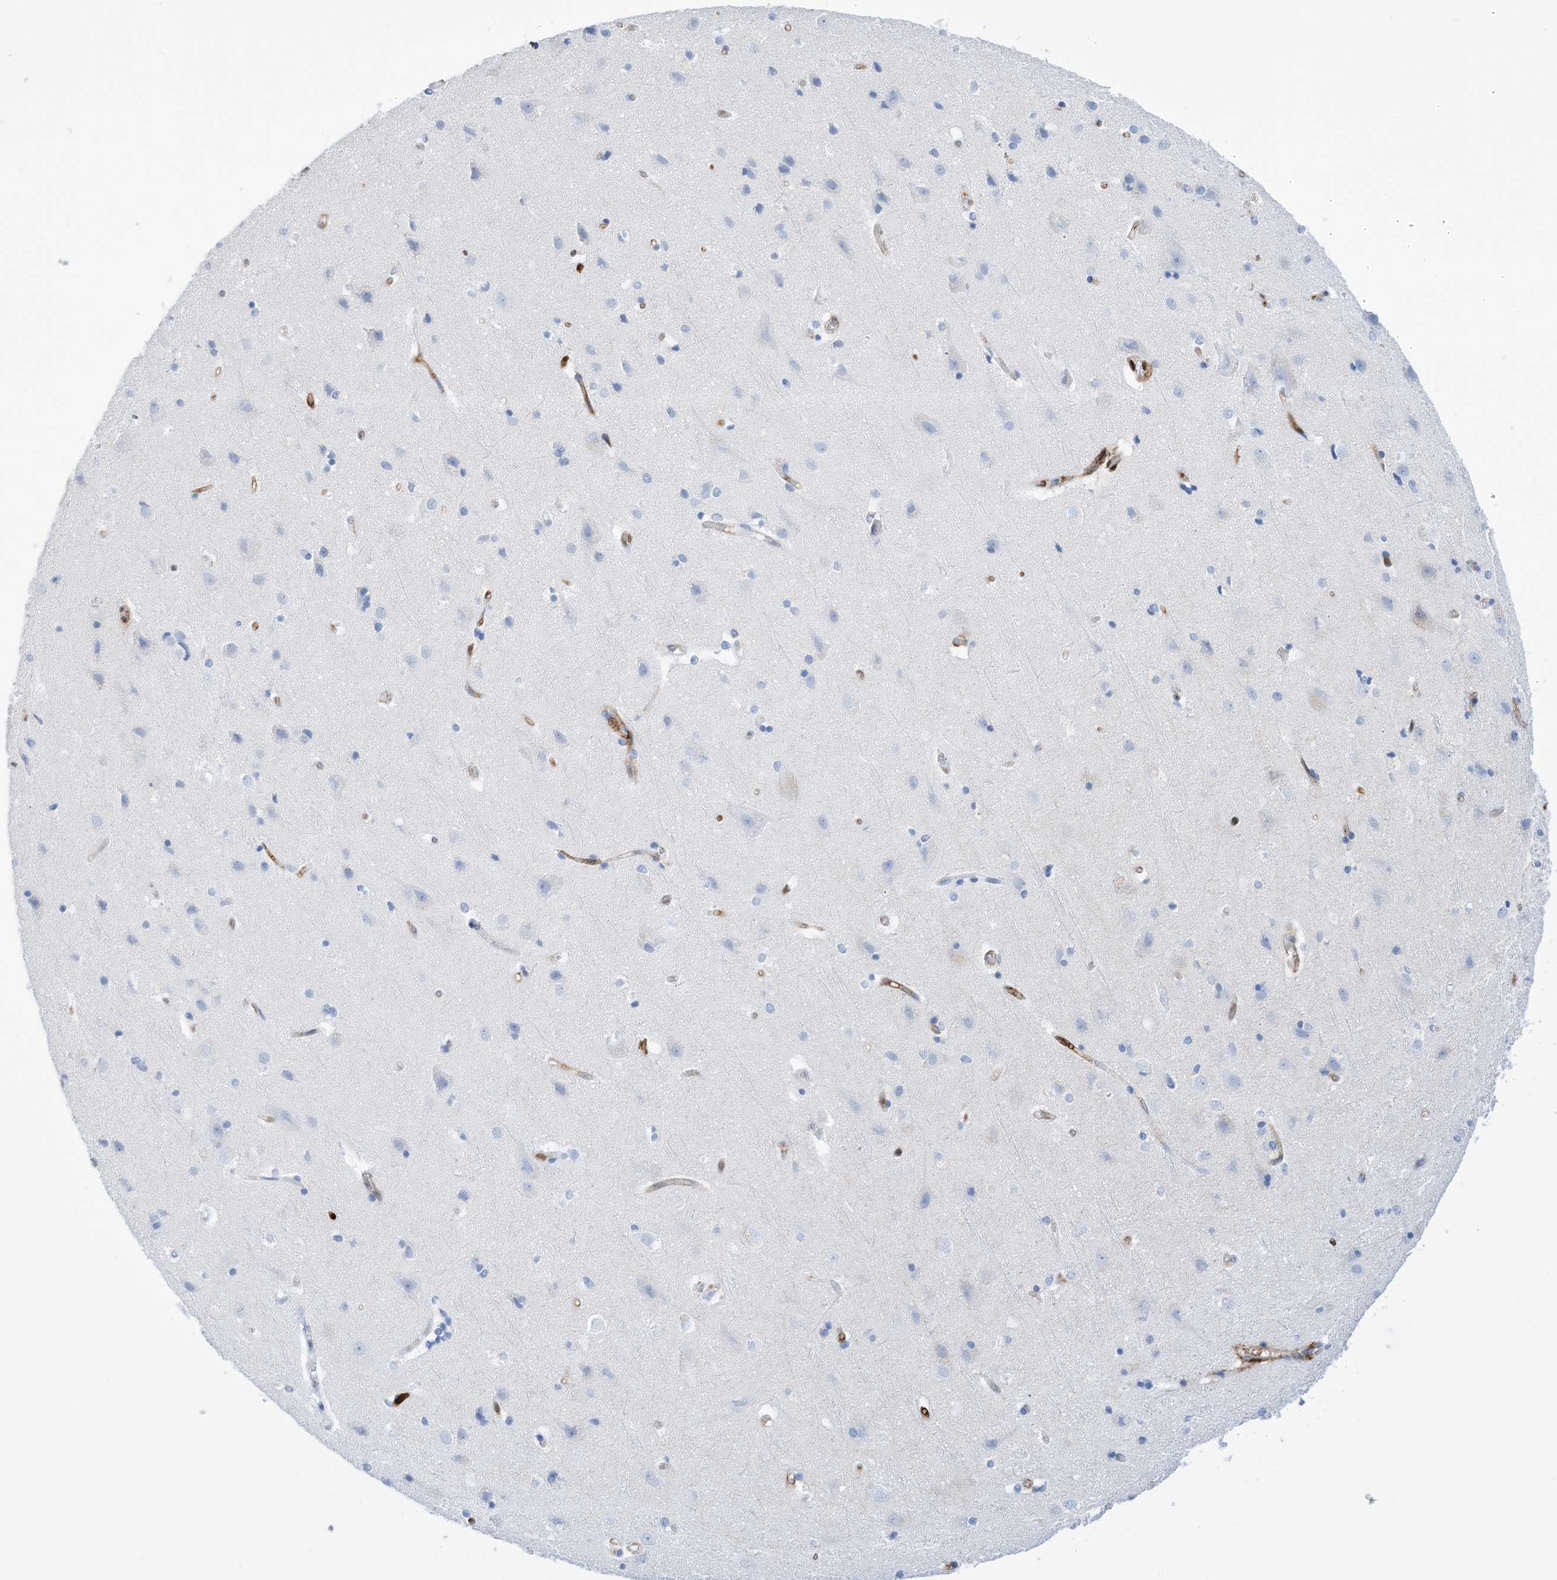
{"staining": {"intensity": "moderate", "quantity": "25%-75%", "location": "cytoplasmic/membranous"}, "tissue": "cerebral cortex", "cell_type": "Endothelial cells", "image_type": "normal", "snomed": [{"axis": "morphology", "description": "Normal tissue, NOS"}, {"axis": "topography", "description": "Cerebral cortex"}], "caption": "This photomicrograph demonstrates IHC staining of benign human cerebral cortex, with medium moderate cytoplasmic/membranous expression in about 25%-75% of endothelial cells.", "gene": "ANXA1", "patient": {"sex": "male", "age": 54}}